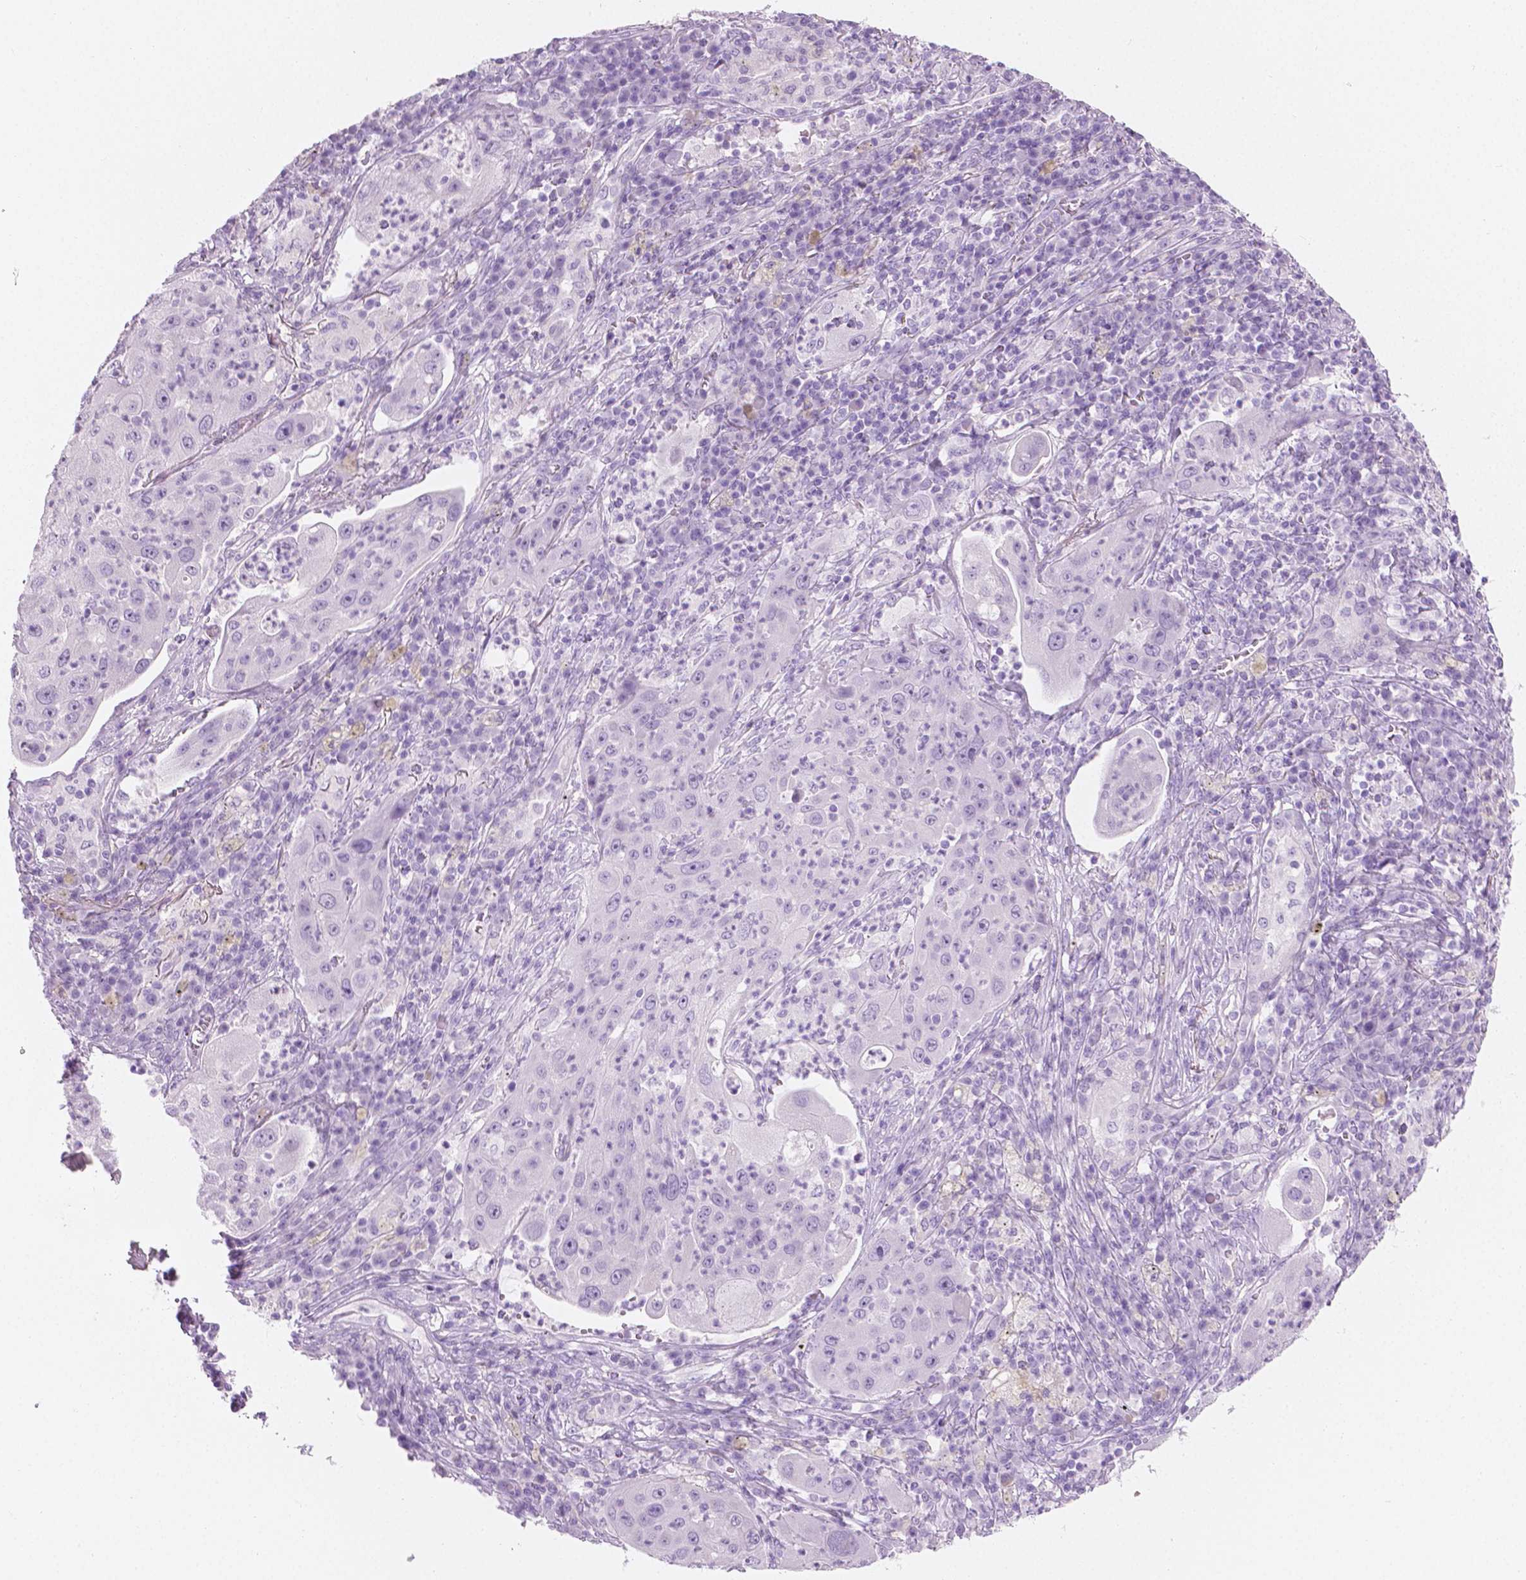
{"staining": {"intensity": "negative", "quantity": "none", "location": "none"}, "tissue": "lung cancer", "cell_type": "Tumor cells", "image_type": "cancer", "snomed": [{"axis": "morphology", "description": "Squamous cell carcinoma, NOS"}, {"axis": "topography", "description": "Lung"}], "caption": "An immunohistochemistry (IHC) histopathology image of lung cancer is shown. There is no staining in tumor cells of lung cancer.", "gene": "PLIN4", "patient": {"sex": "female", "age": 59}}